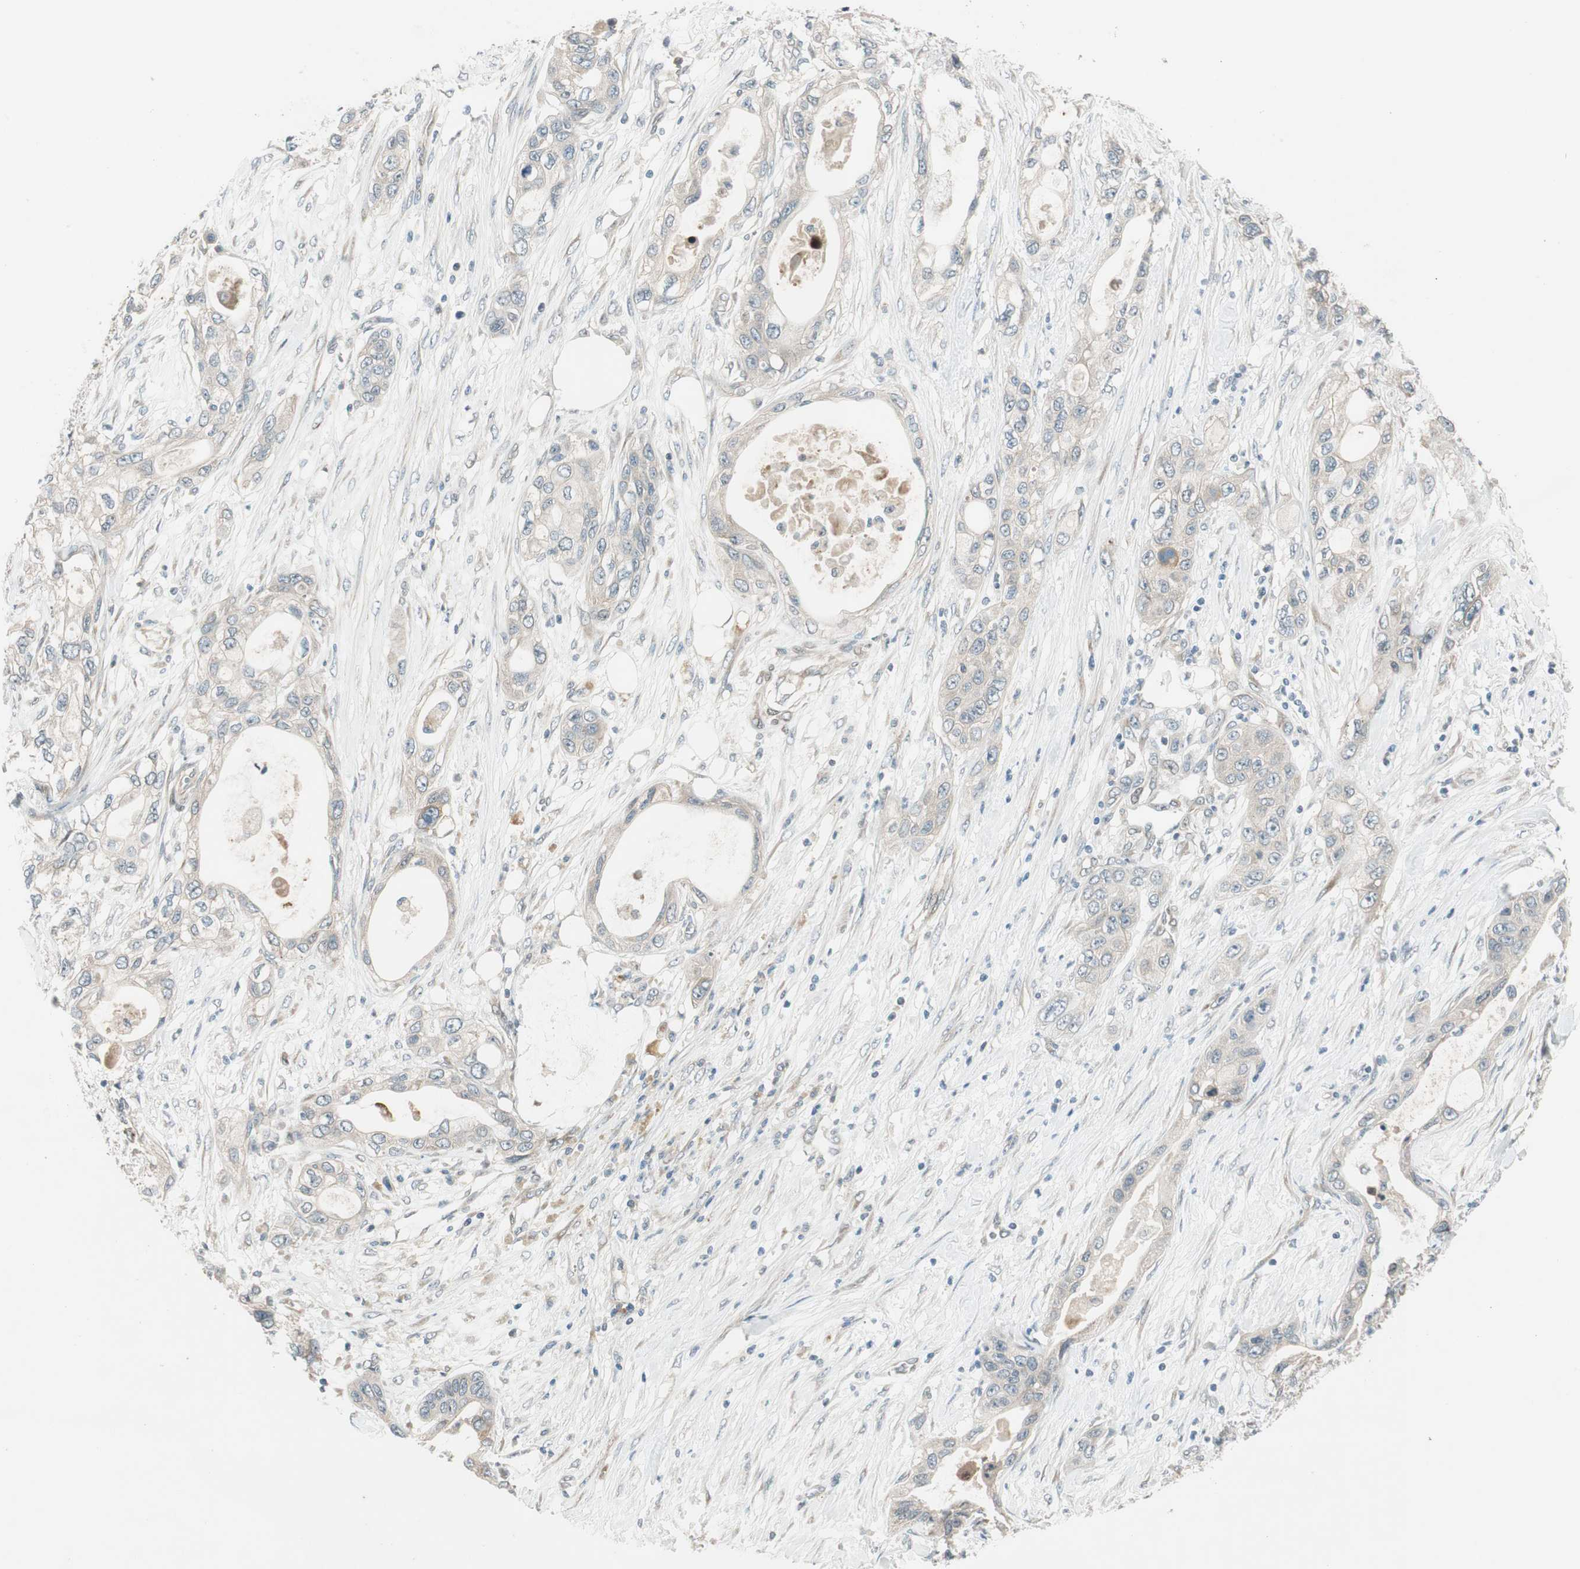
{"staining": {"intensity": "weak", "quantity": ">75%", "location": "cytoplasmic/membranous"}, "tissue": "pancreatic cancer", "cell_type": "Tumor cells", "image_type": "cancer", "snomed": [{"axis": "morphology", "description": "Adenocarcinoma, NOS"}, {"axis": "topography", "description": "Pancreas"}], "caption": "About >75% of tumor cells in pancreatic cancer demonstrate weak cytoplasmic/membranous protein staining as visualized by brown immunohistochemical staining.", "gene": "CGRRF1", "patient": {"sex": "female", "age": 70}}